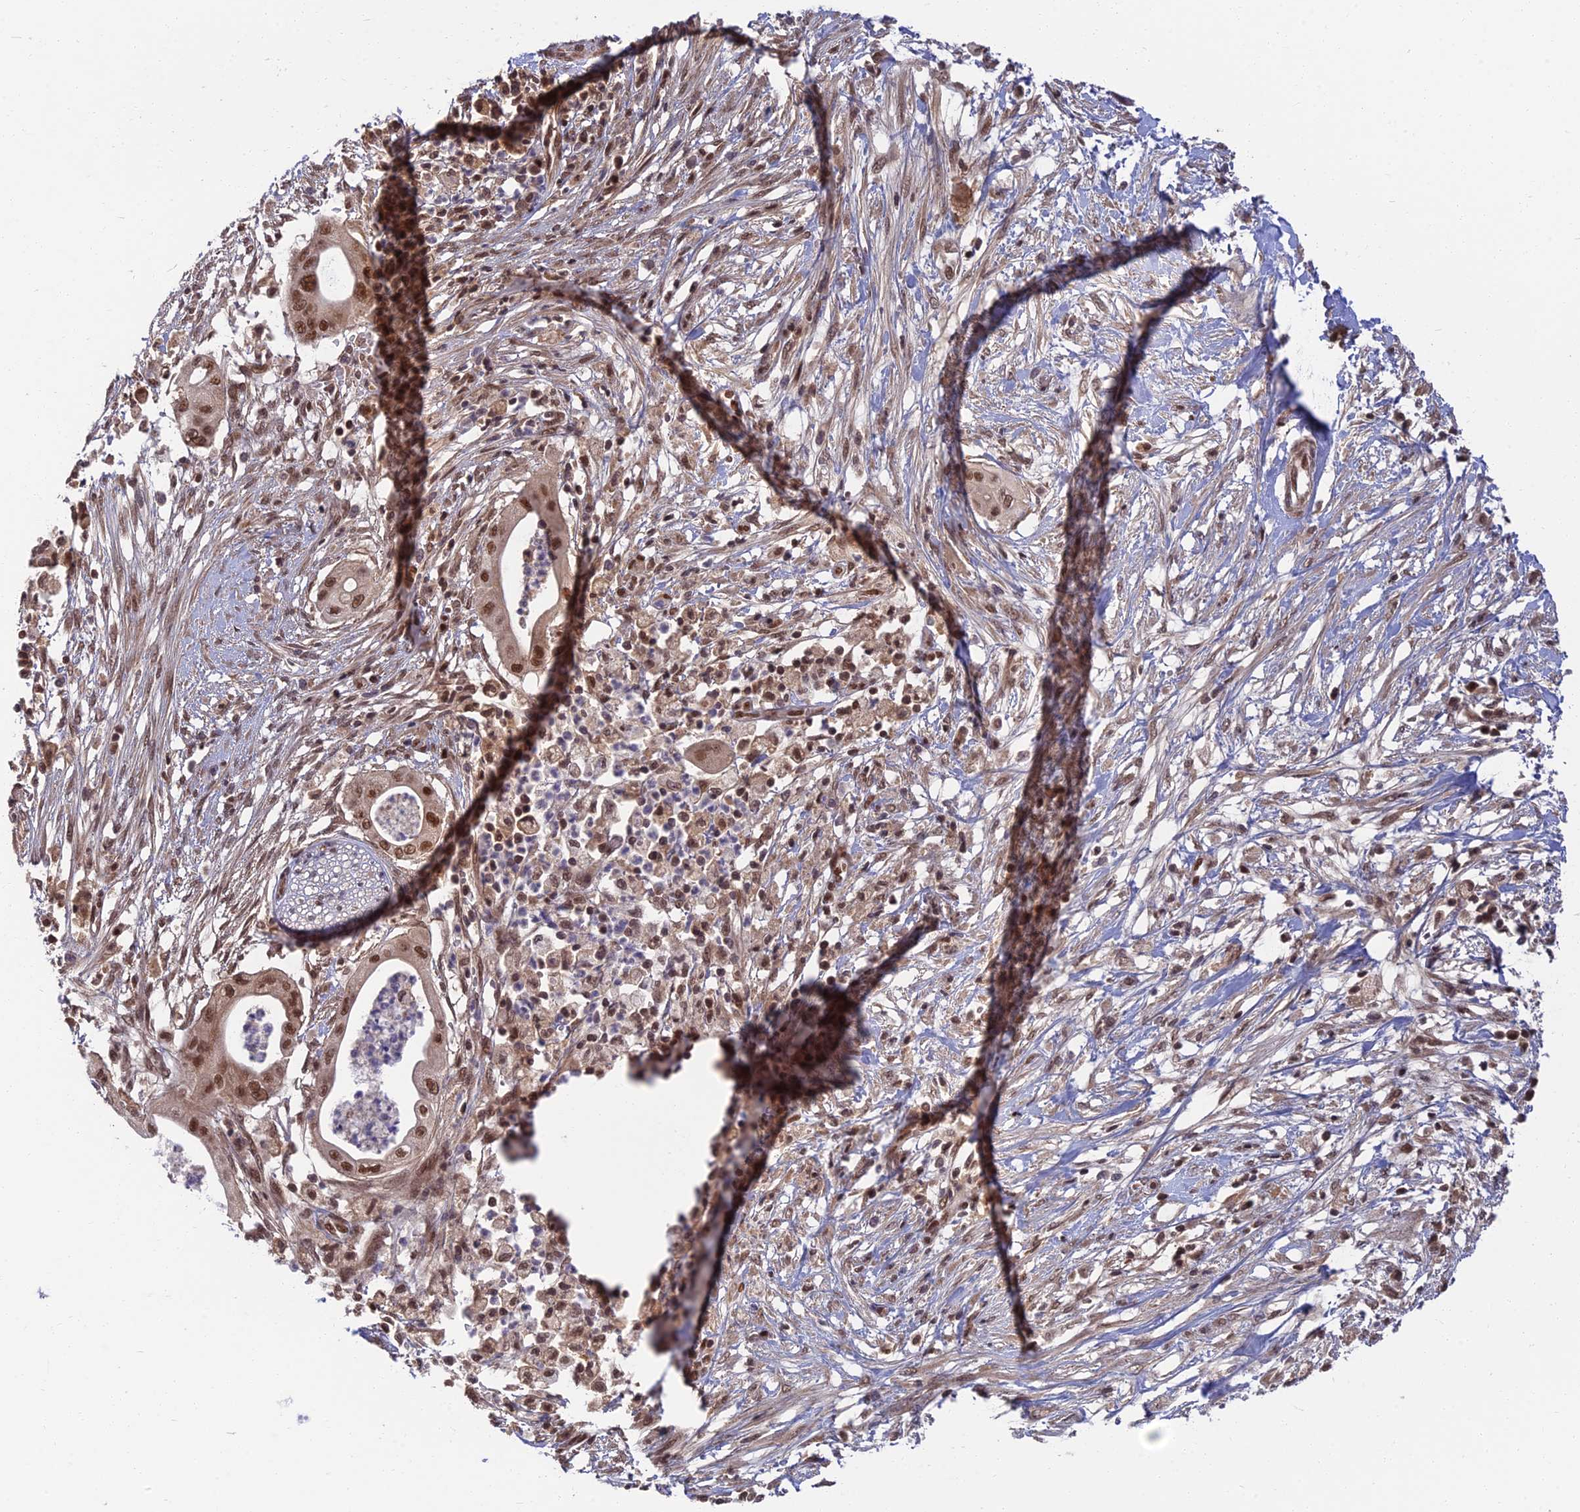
{"staining": {"intensity": "moderate", "quantity": ">75%", "location": "nuclear"}, "tissue": "pancreatic cancer", "cell_type": "Tumor cells", "image_type": "cancer", "snomed": [{"axis": "morphology", "description": "Adenocarcinoma, NOS"}, {"axis": "topography", "description": "Pancreas"}], "caption": "DAB immunohistochemical staining of pancreatic adenocarcinoma demonstrates moderate nuclear protein positivity in about >75% of tumor cells. Immunohistochemistry stains the protein in brown and the nuclei are stained blue.", "gene": "TCEA2", "patient": {"sex": "male", "age": 68}}